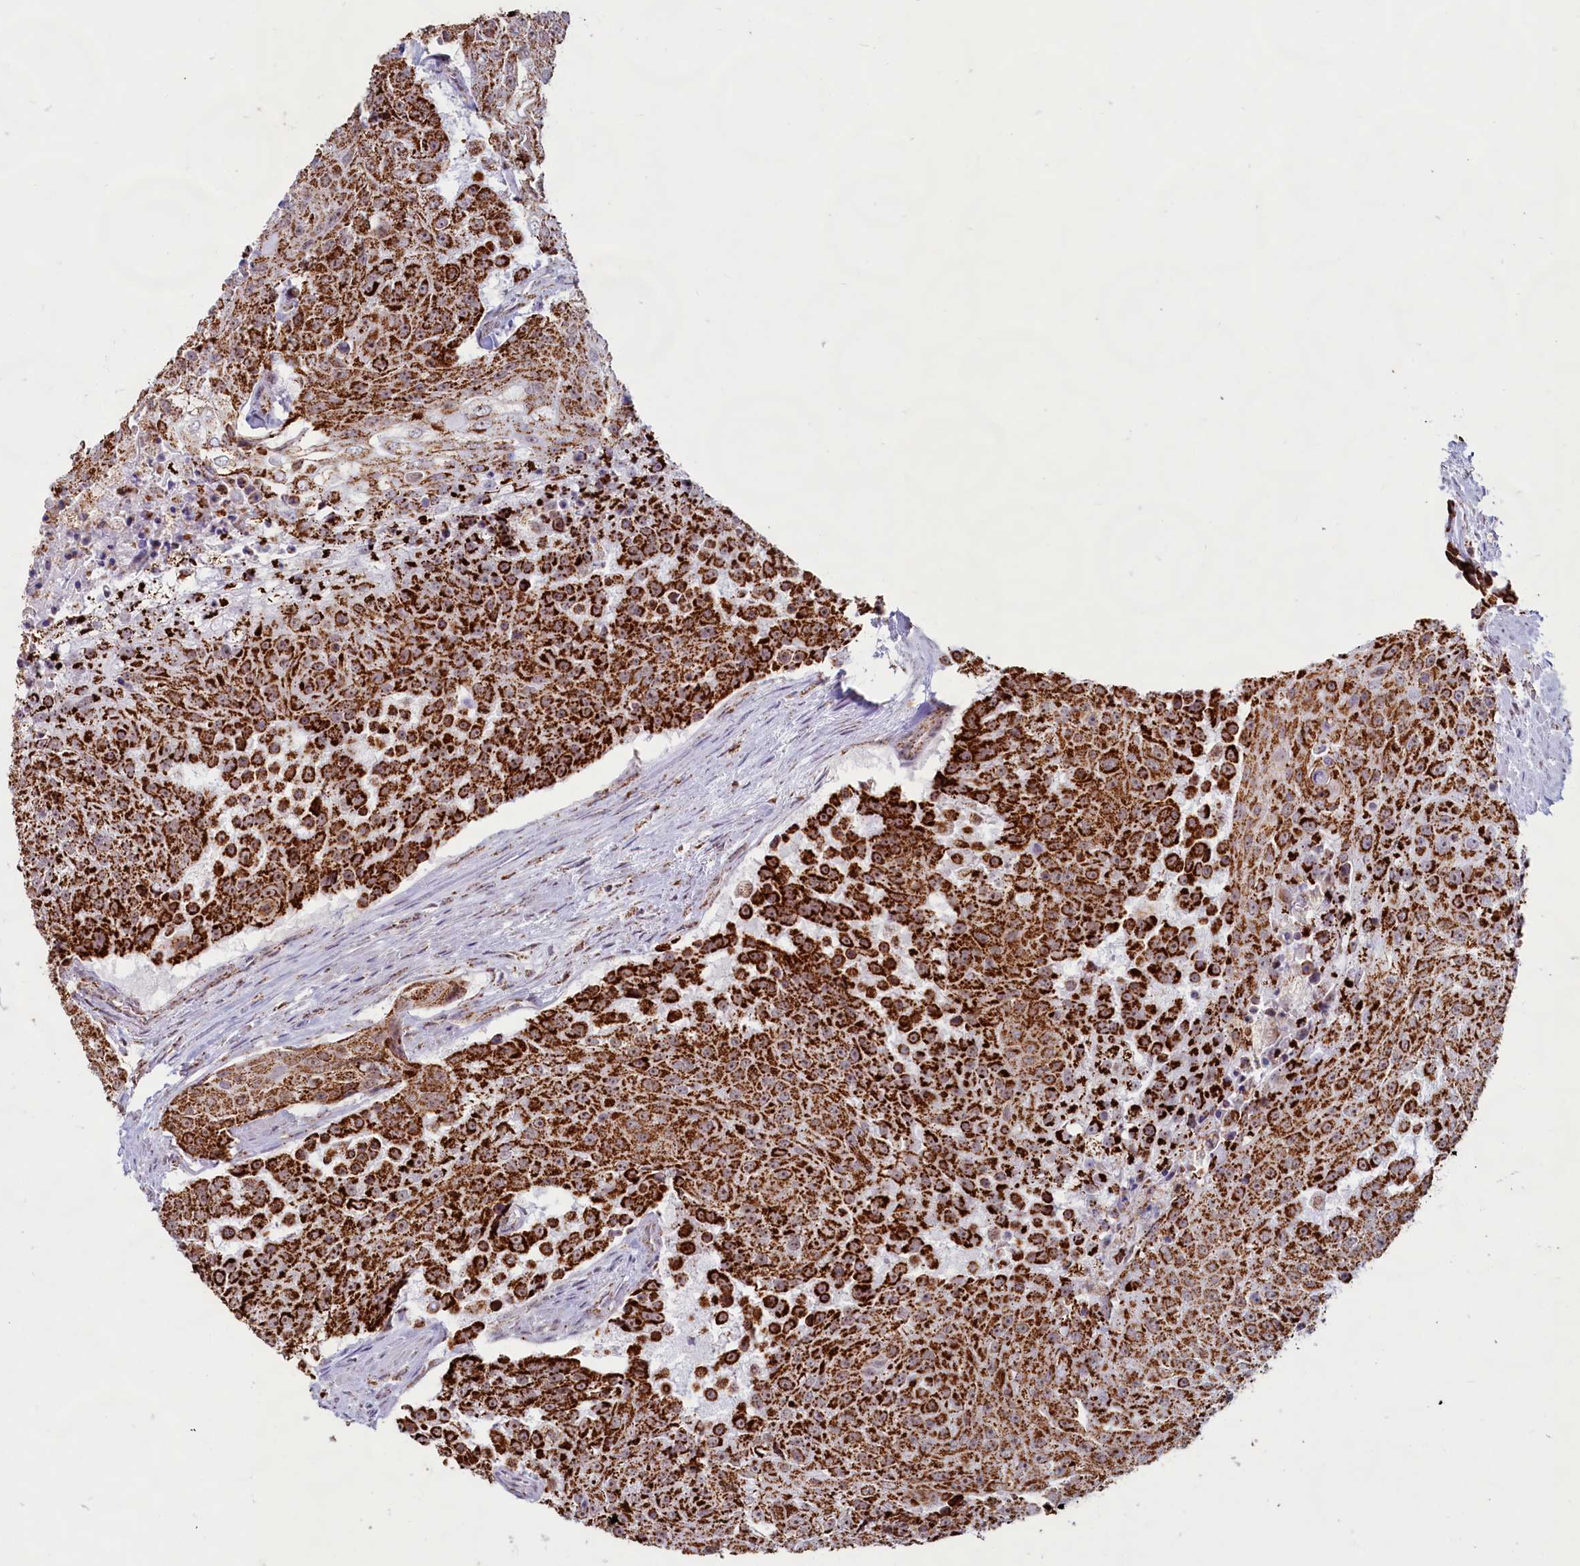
{"staining": {"intensity": "strong", "quantity": ">75%", "location": "cytoplasmic/membranous"}, "tissue": "urothelial cancer", "cell_type": "Tumor cells", "image_type": "cancer", "snomed": [{"axis": "morphology", "description": "Urothelial carcinoma, High grade"}, {"axis": "topography", "description": "Urinary bladder"}], "caption": "Strong cytoplasmic/membranous positivity is appreciated in approximately >75% of tumor cells in high-grade urothelial carcinoma. (Stains: DAB (3,3'-diaminobenzidine) in brown, nuclei in blue, Microscopy: brightfield microscopy at high magnification).", "gene": "C1D", "patient": {"sex": "female", "age": 63}}